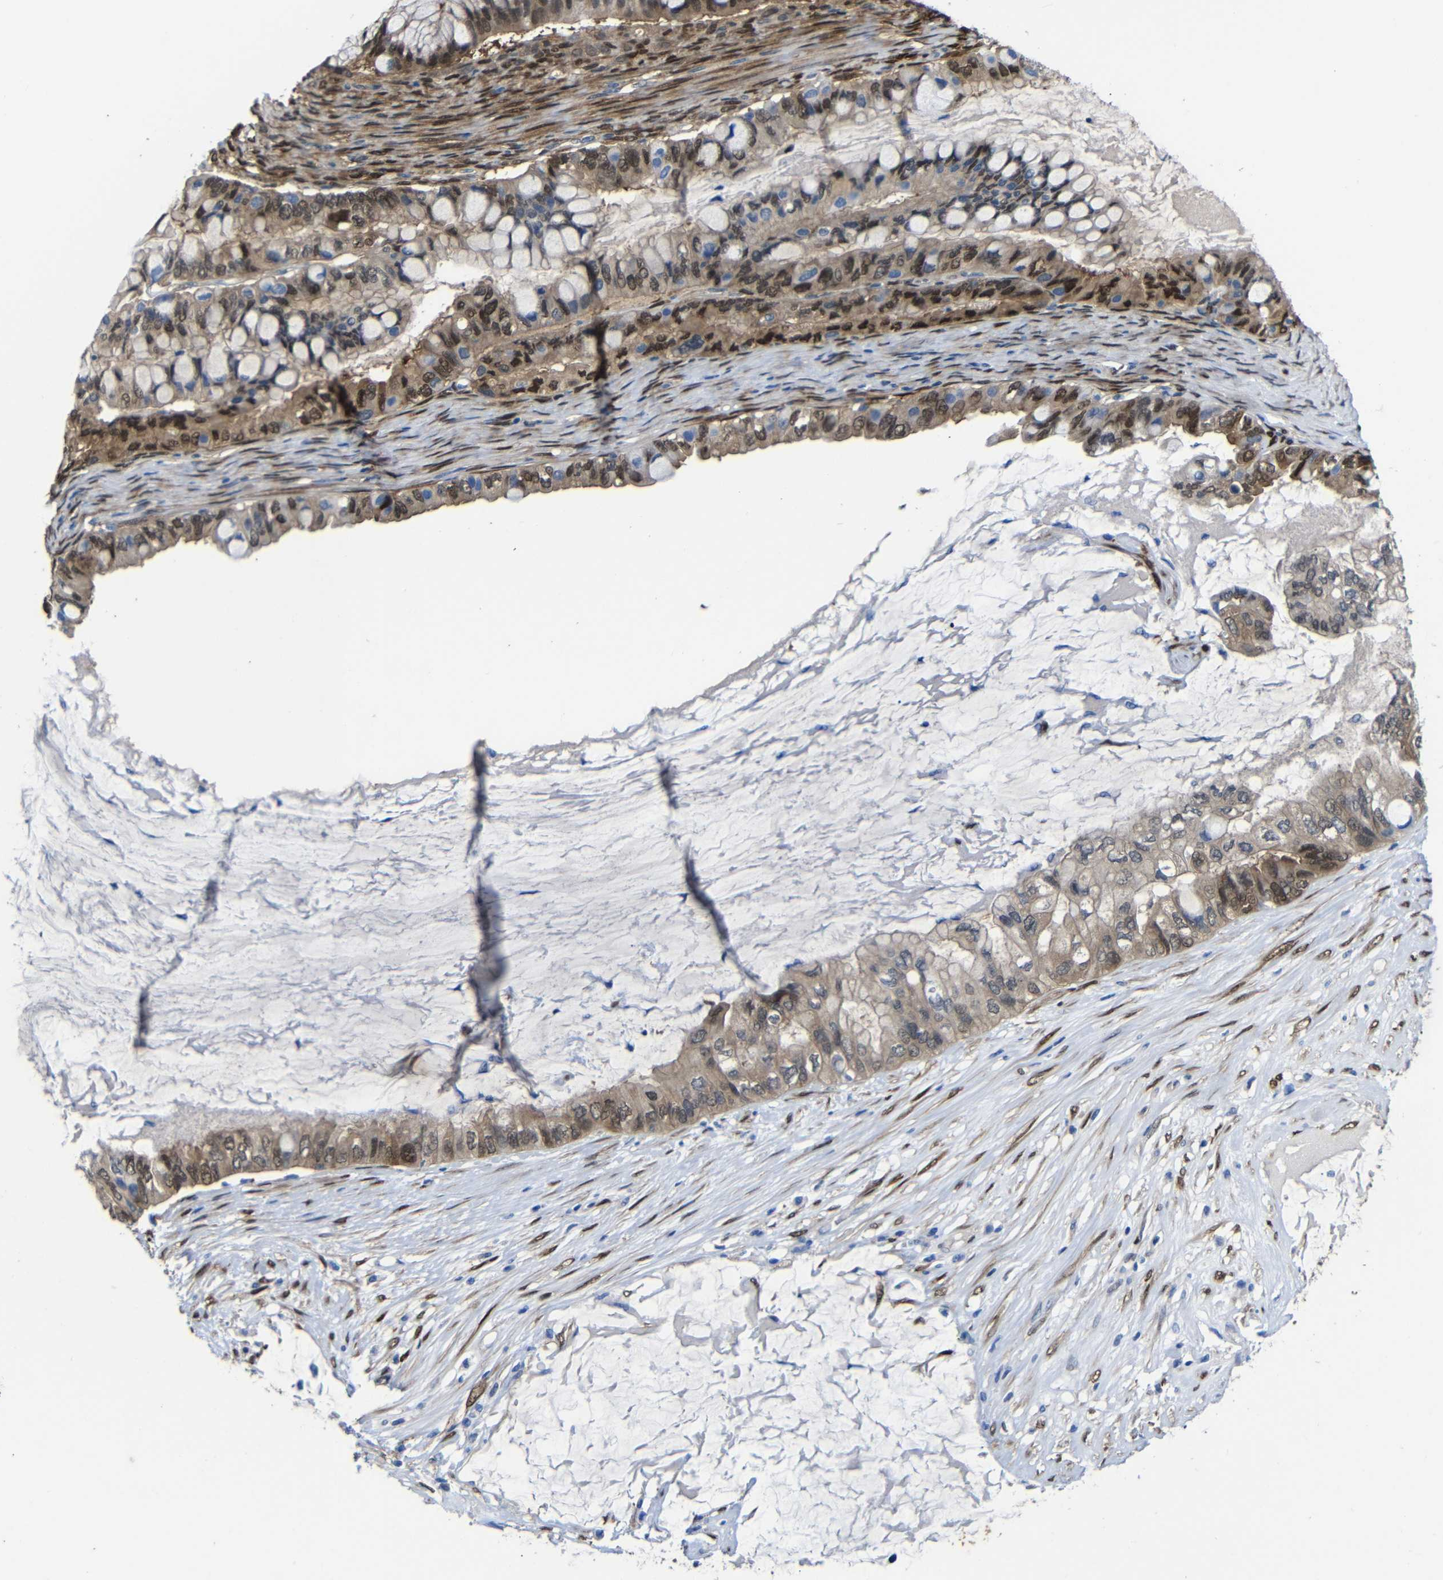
{"staining": {"intensity": "strong", "quantity": "<25%", "location": "cytoplasmic/membranous,nuclear"}, "tissue": "ovarian cancer", "cell_type": "Tumor cells", "image_type": "cancer", "snomed": [{"axis": "morphology", "description": "Cystadenocarcinoma, mucinous, NOS"}, {"axis": "topography", "description": "Ovary"}], "caption": "Mucinous cystadenocarcinoma (ovarian) was stained to show a protein in brown. There is medium levels of strong cytoplasmic/membranous and nuclear staining in approximately <25% of tumor cells.", "gene": "YAP1", "patient": {"sex": "female", "age": 80}}